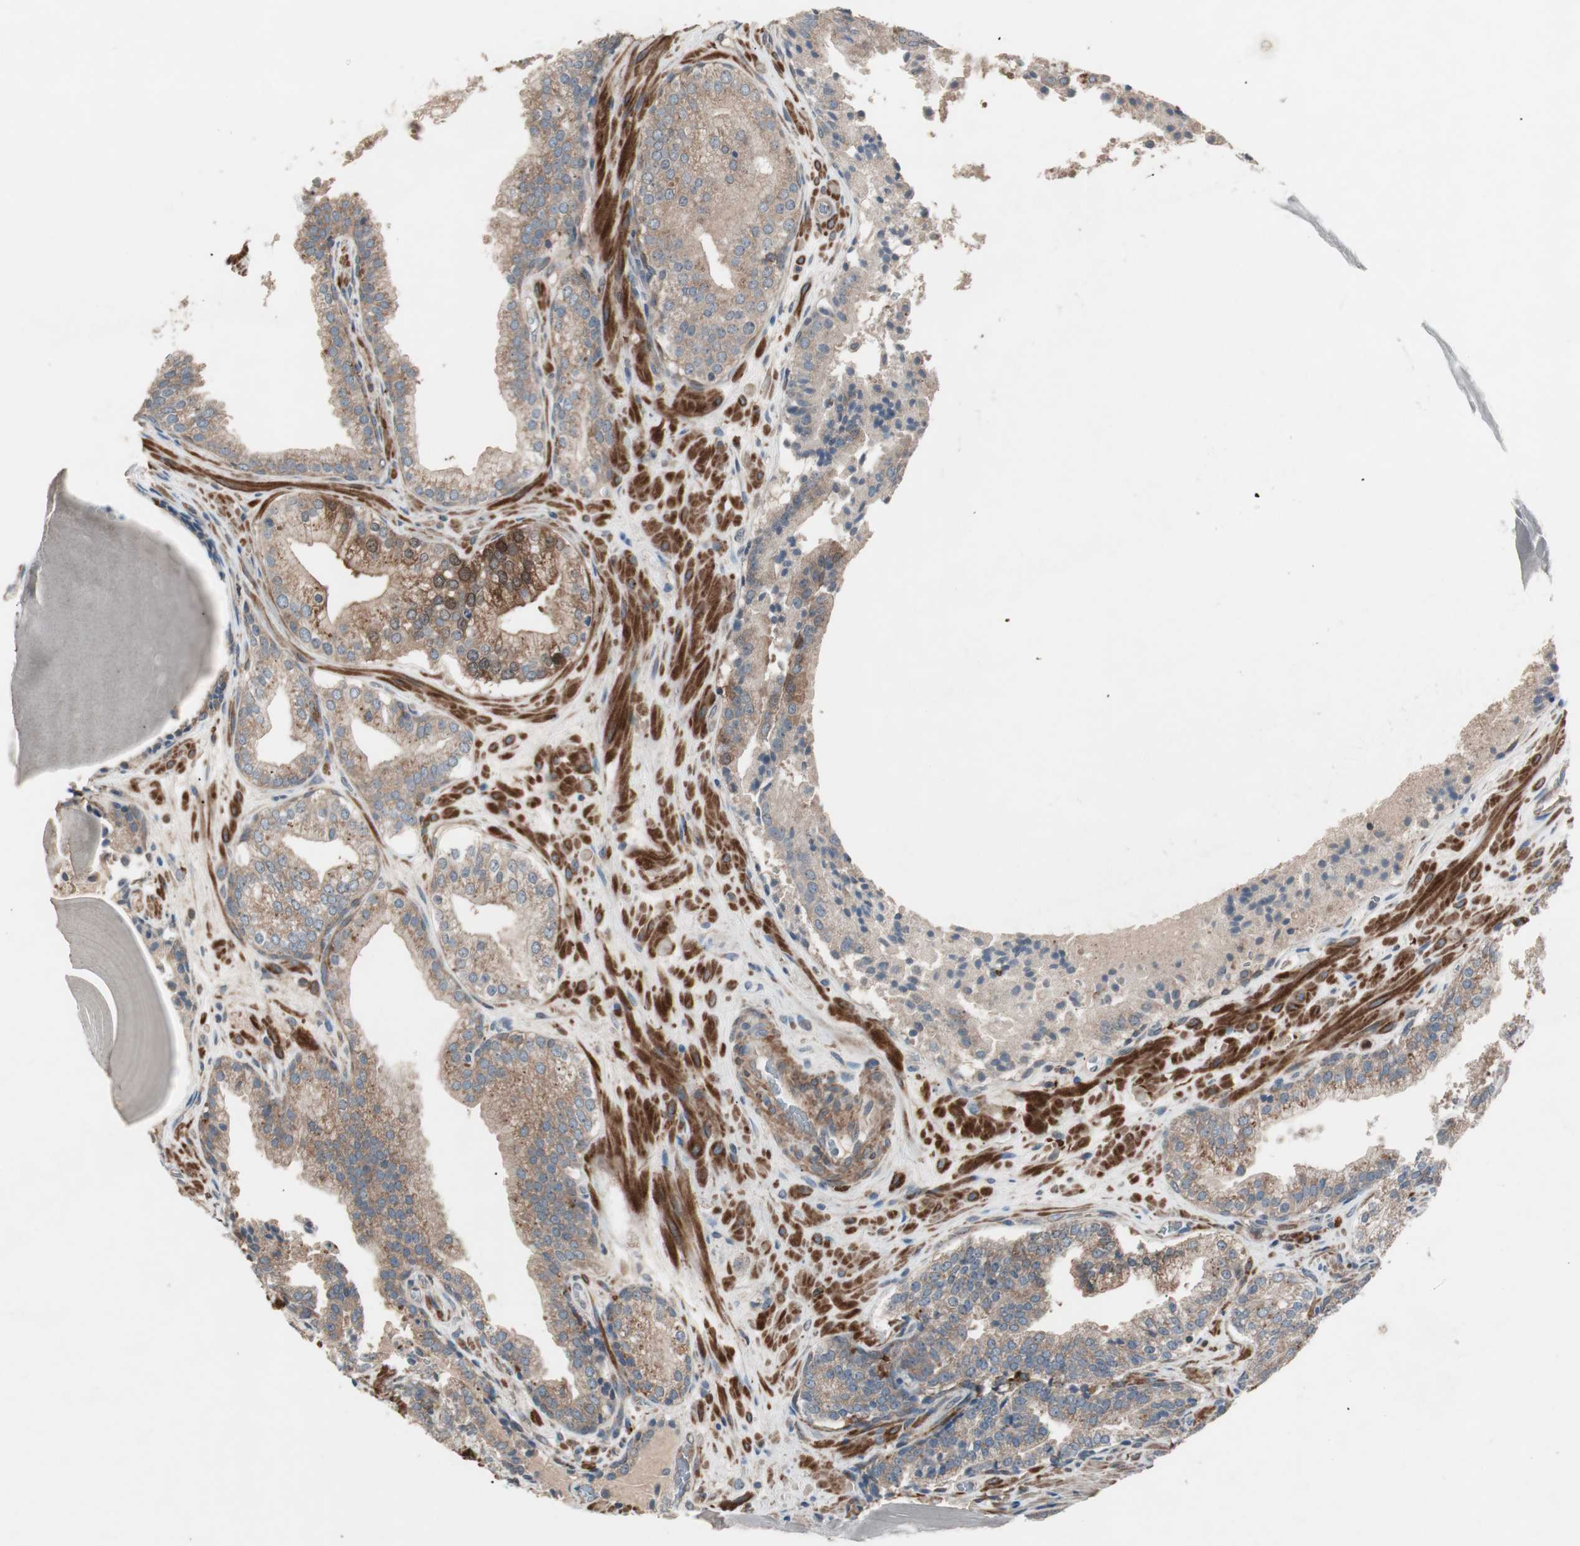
{"staining": {"intensity": "moderate", "quantity": ">75%", "location": "cytoplasmic/membranous"}, "tissue": "prostate cancer", "cell_type": "Tumor cells", "image_type": "cancer", "snomed": [{"axis": "morphology", "description": "Adenocarcinoma, High grade"}, {"axis": "topography", "description": "Prostate"}], "caption": "Prostate adenocarcinoma (high-grade) tissue demonstrates moderate cytoplasmic/membranous positivity in approximately >75% of tumor cells, visualized by immunohistochemistry.", "gene": "STAB1", "patient": {"sex": "male", "age": 68}}